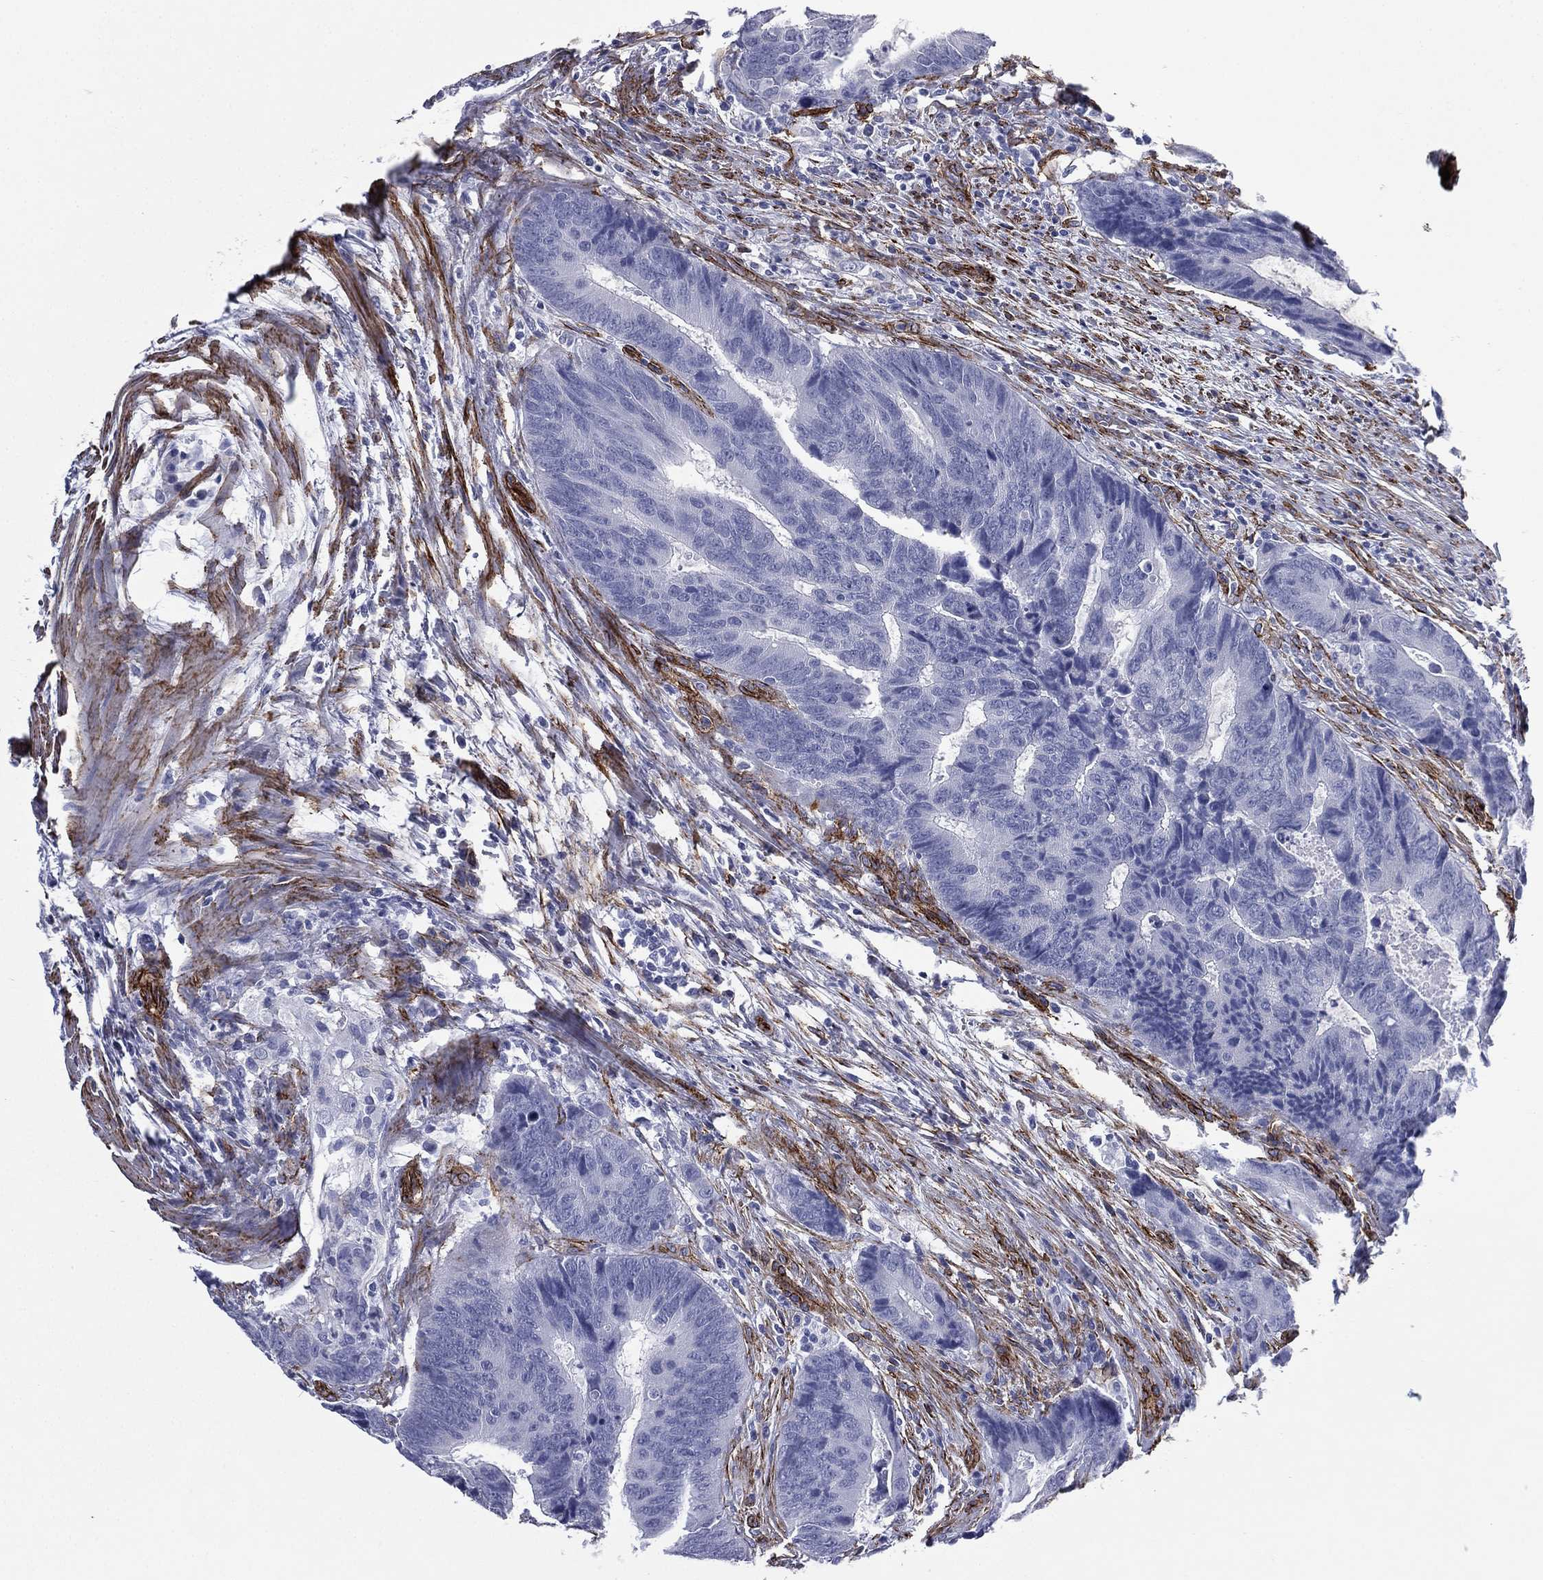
{"staining": {"intensity": "negative", "quantity": "none", "location": "none"}, "tissue": "colorectal cancer", "cell_type": "Tumor cells", "image_type": "cancer", "snomed": [{"axis": "morphology", "description": "Adenocarcinoma, NOS"}, {"axis": "topography", "description": "Colon"}], "caption": "The micrograph displays no staining of tumor cells in colorectal cancer.", "gene": "CAVIN3", "patient": {"sex": "female", "age": 56}}